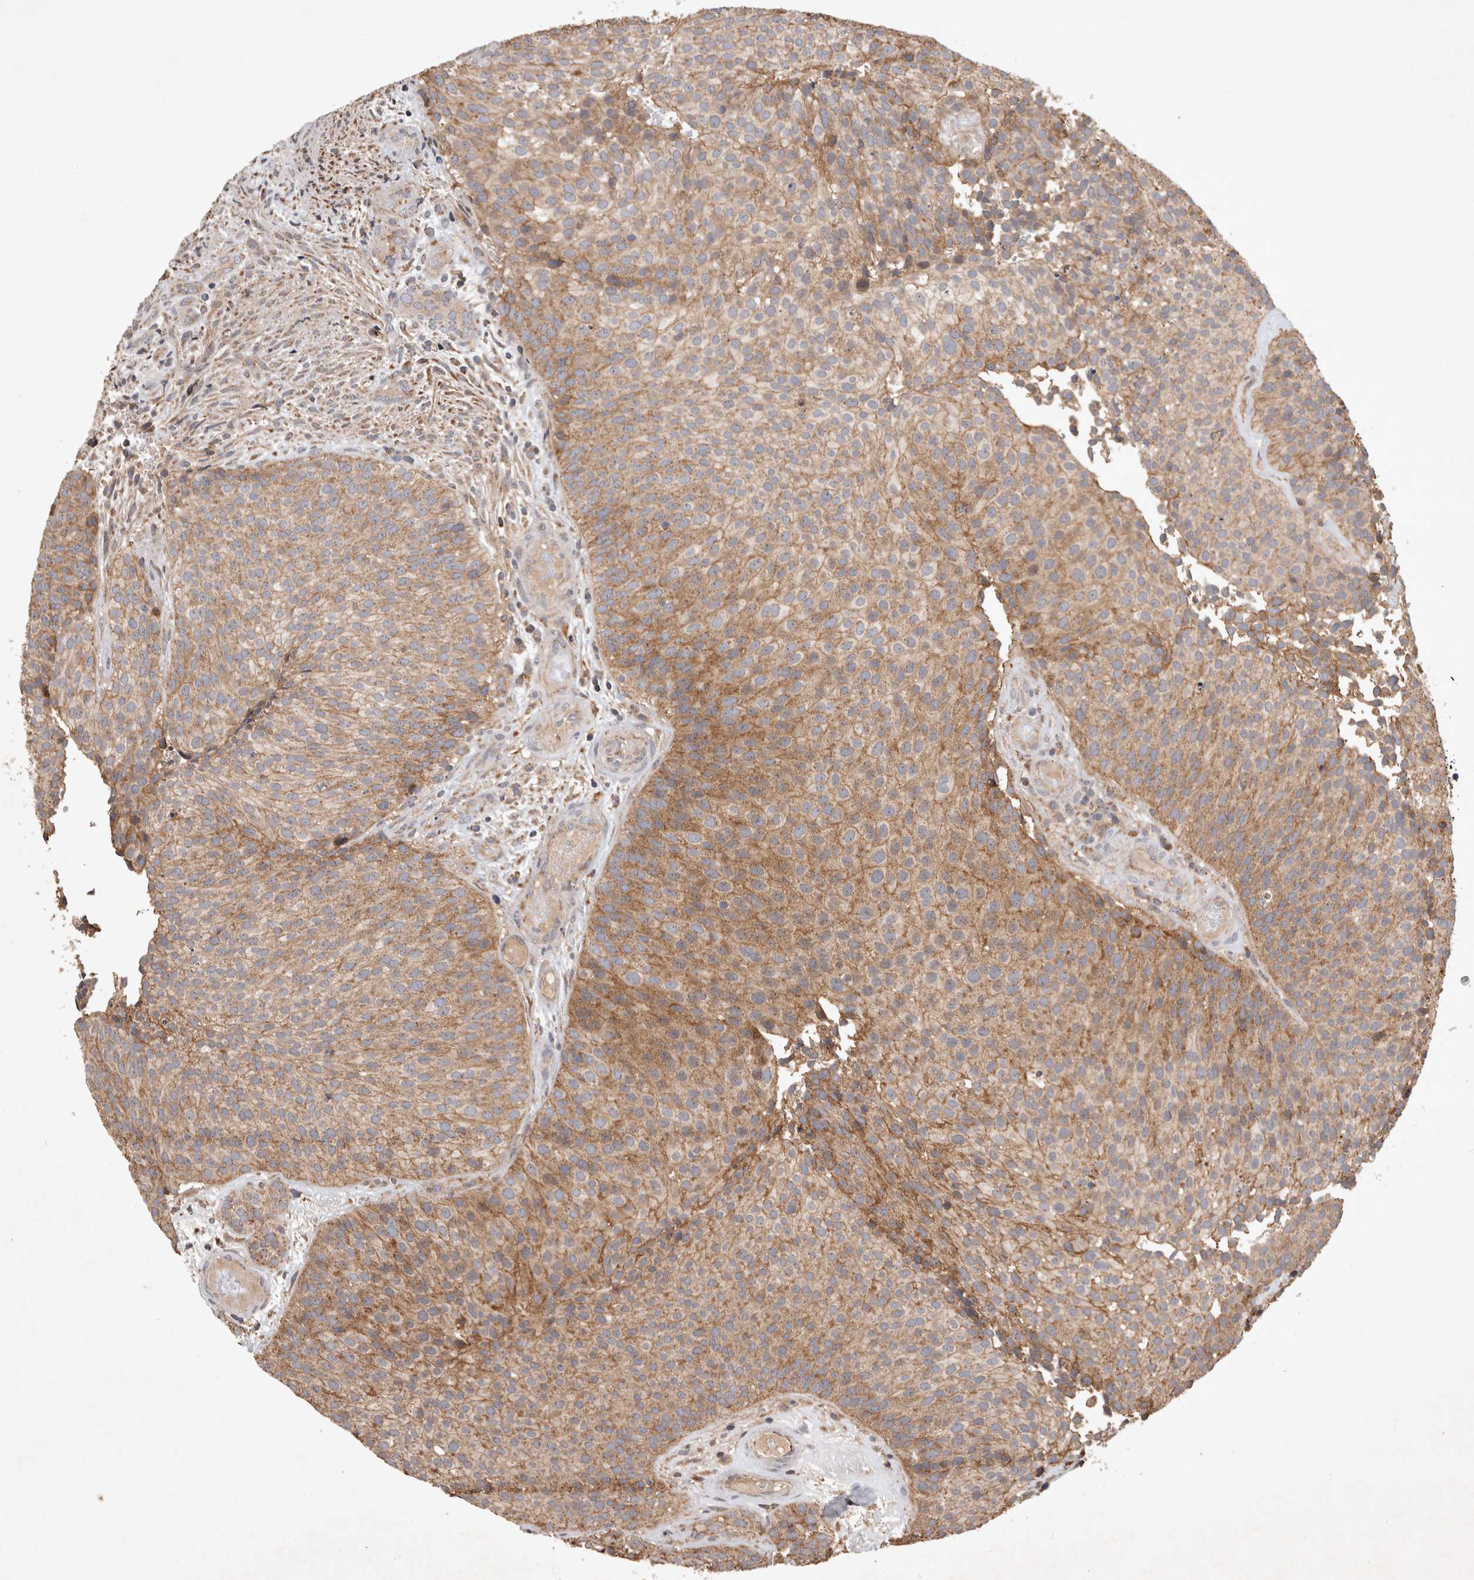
{"staining": {"intensity": "moderate", "quantity": "25%-75%", "location": "cytoplasmic/membranous"}, "tissue": "urothelial cancer", "cell_type": "Tumor cells", "image_type": "cancer", "snomed": [{"axis": "morphology", "description": "Urothelial carcinoma, Low grade"}, {"axis": "topography", "description": "Urinary bladder"}], "caption": "There is medium levels of moderate cytoplasmic/membranous positivity in tumor cells of urothelial carcinoma (low-grade), as demonstrated by immunohistochemical staining (brown color).", "gene": "SERAC1", "patient": {"sex": "male", "age": 86}}